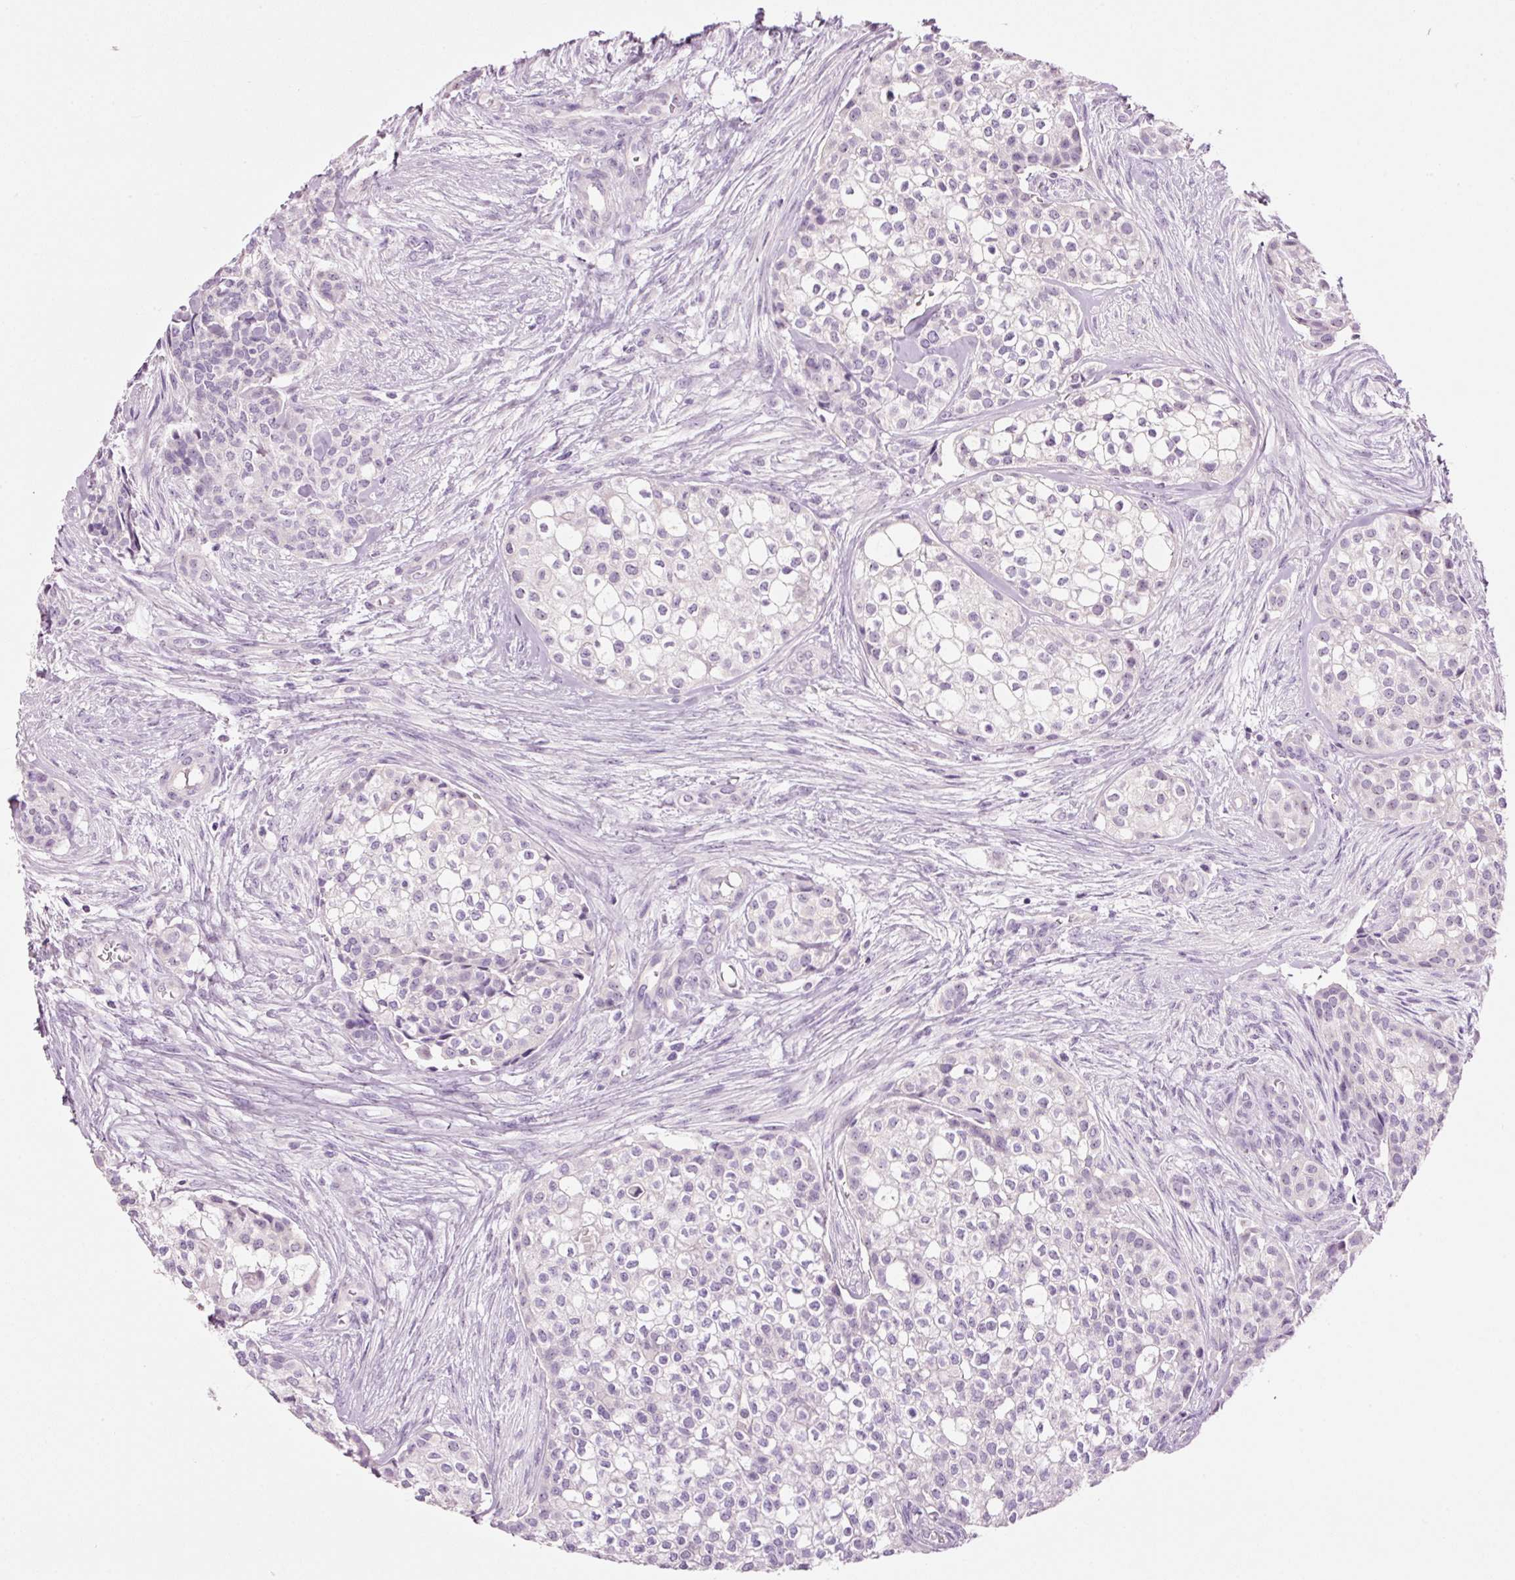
{"staining": {"intensity": "negative", "quantity": "none", "location": "none"}, "tissue": "head and neck cancer", "cell_type": "Tumor cells", "image_type": "cancer", "snomed": [{"axis": "morphology", "description": "Adenocarcinoma, NOS"}, {"axis": "topography", "description": "Head-Neck"}], "caption": "An image of human adenocarcinoma (head and neck) is negative for staining in tumor cells. (Stains: DAB immunohistochemistry with hematoxylin counter stain, Microscopy: brightfield microscopy at high magnification).", "gene": "GCG", "patient": {"sex": "male", "age": 81}}